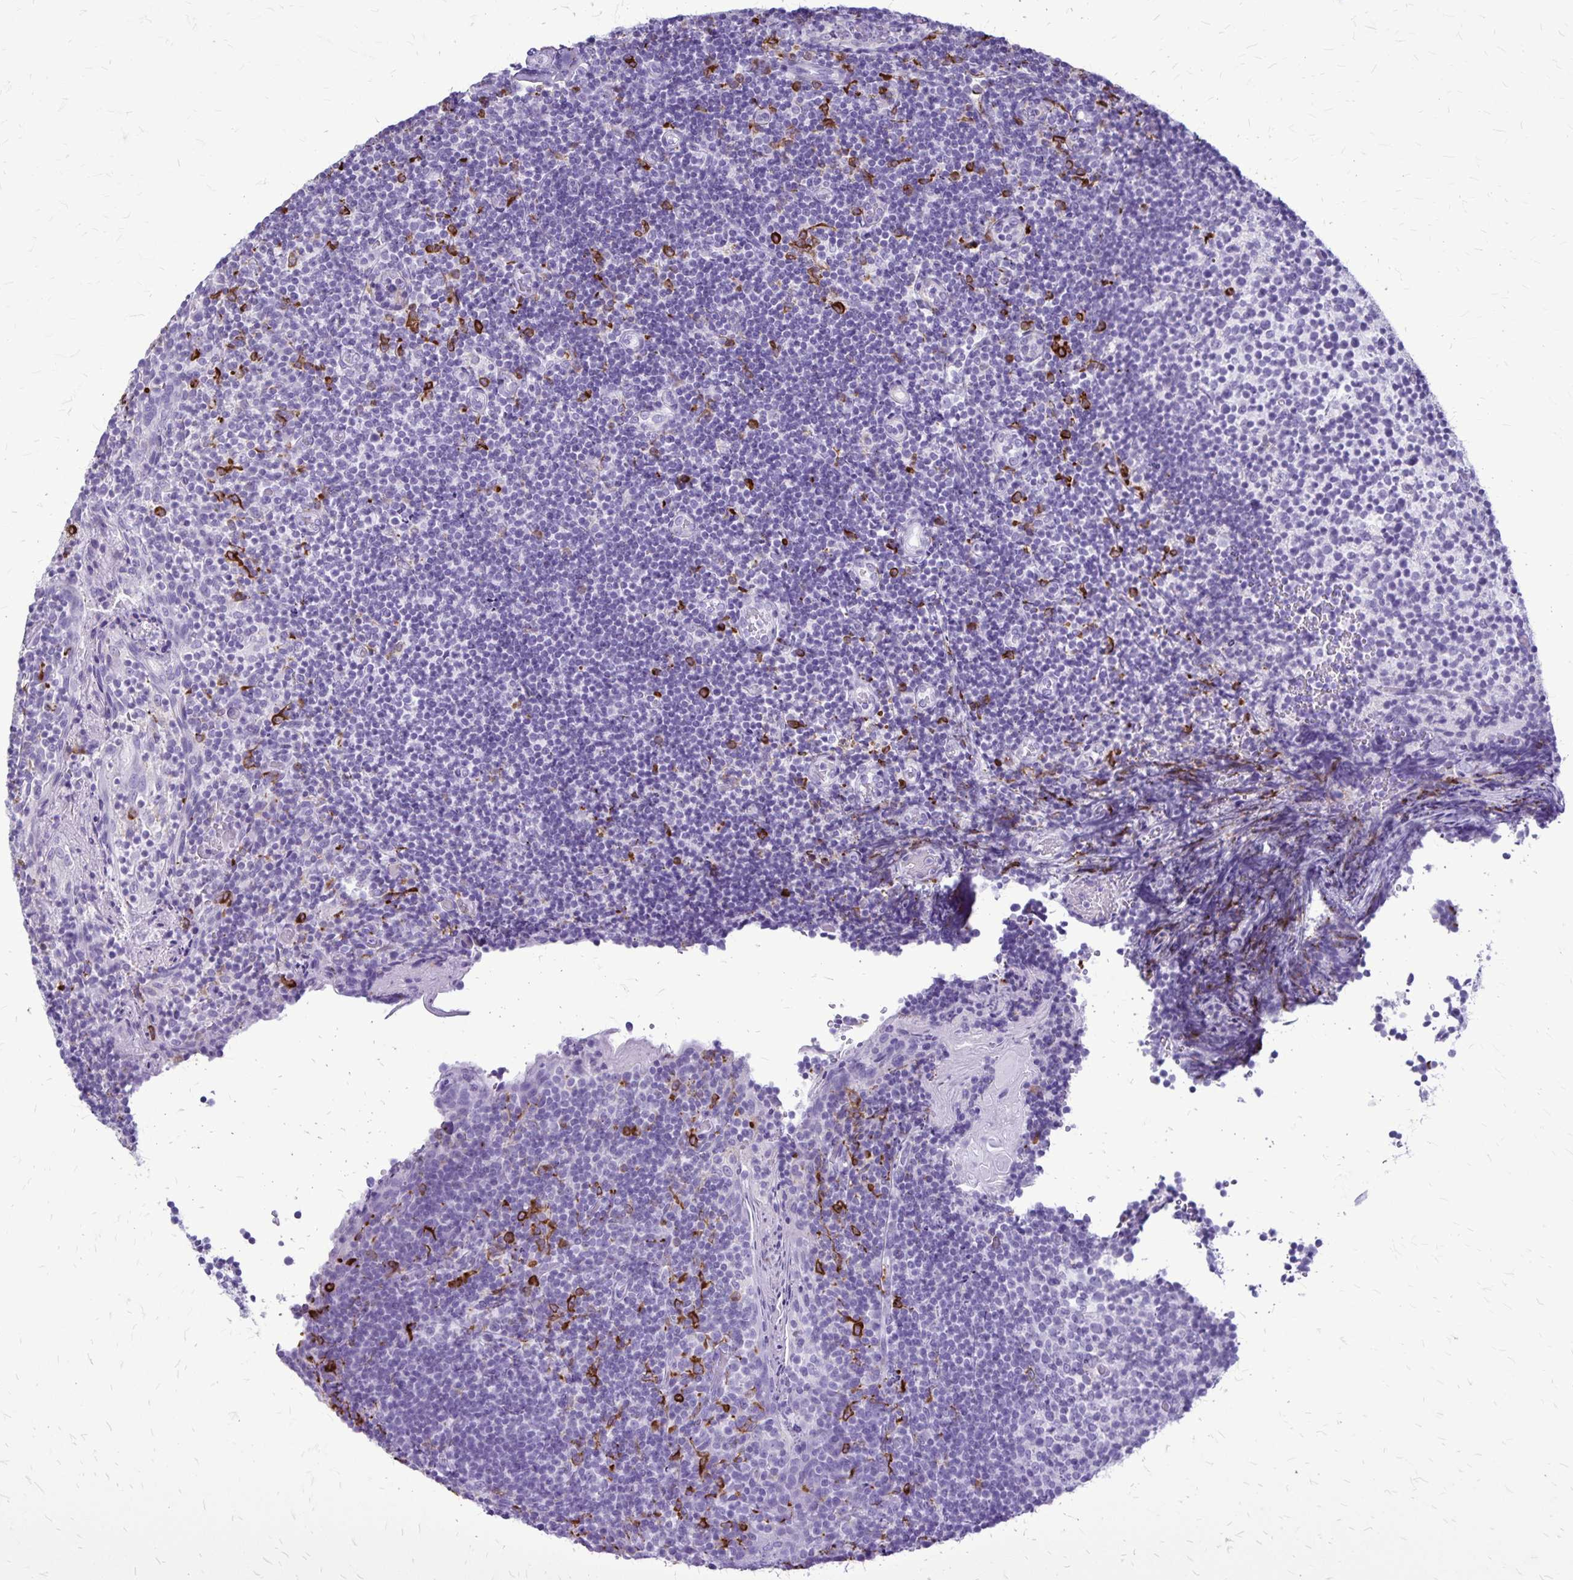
{"staining": {"intensity": "negative", "quantity": "none", "location": "none"}, "tissue": "tonsil", "cell_type": "Germinal center cells", "image_type": "normal", "snomed": [{"axis": "morphology", "description": "Normal tissue, NOS"}, {"axis": "topography", "description": "Tonsil"}], "caption": "A high-resolution image shows IHC staining of benign tonsil, which displays no significant staining in germinal center cells.", "gene": "RTN1", "patient": {"sex": "female", "age": 10}}